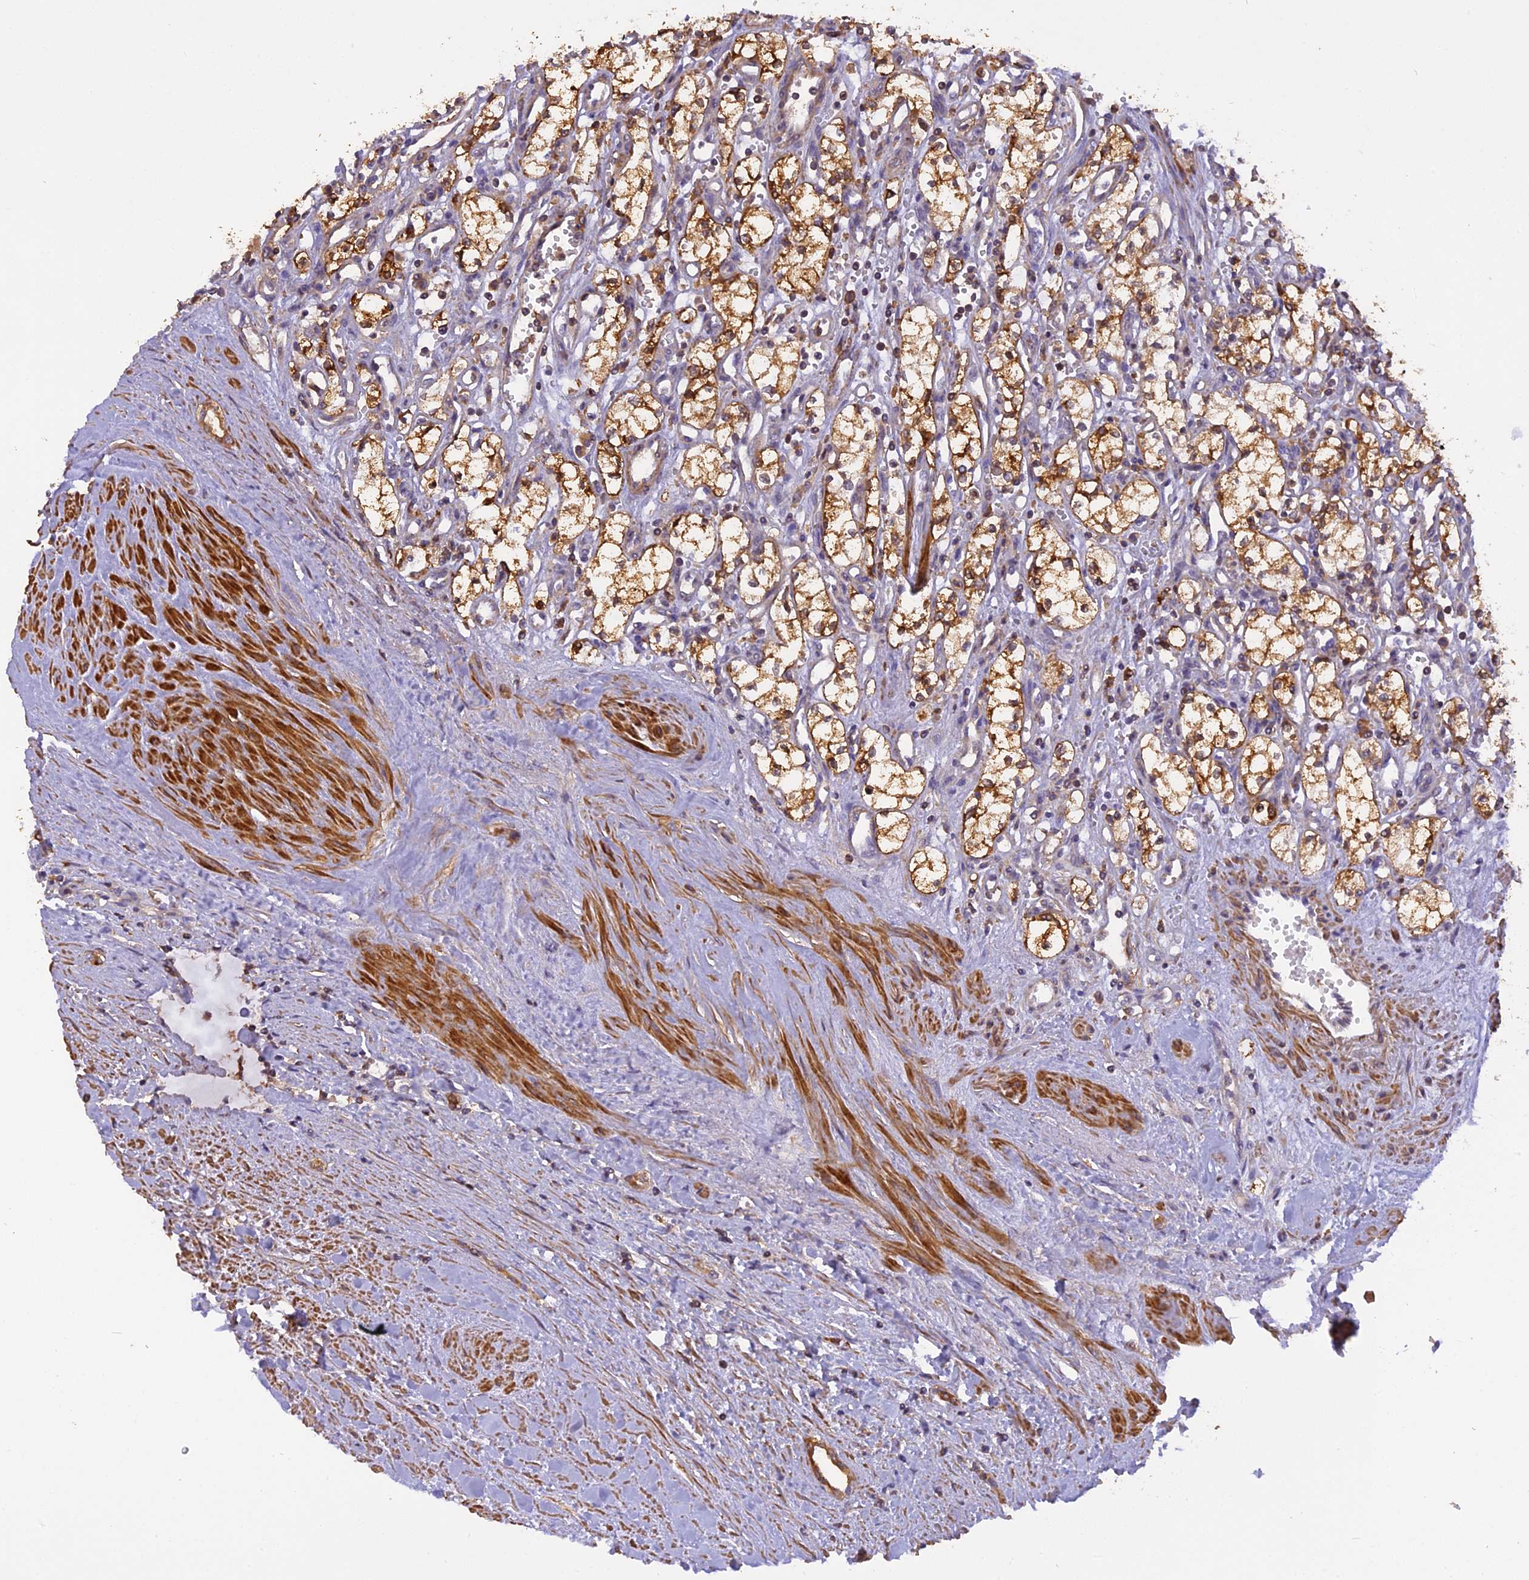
{"staining": {"intensity": "moderate", "quantity": ">75%", "location": "cytoplasmic/membranous"}, "tissue": "renal cancer", "cell_type": "Tumor cells", "image_type": "cancer", "snomed": [{"axis": "morphology", "description": "Adenocarcinoma, NOS"}, {"axis": "topography", "description": "Kidney"}], "caption": "Moderate cytoplasmic/membranous positivity is appreciated in about >75% of tumor cells in adenocarcinoma (renal).", "gene": "STOML1", "patient": {"sex": "male", "age": 59}}